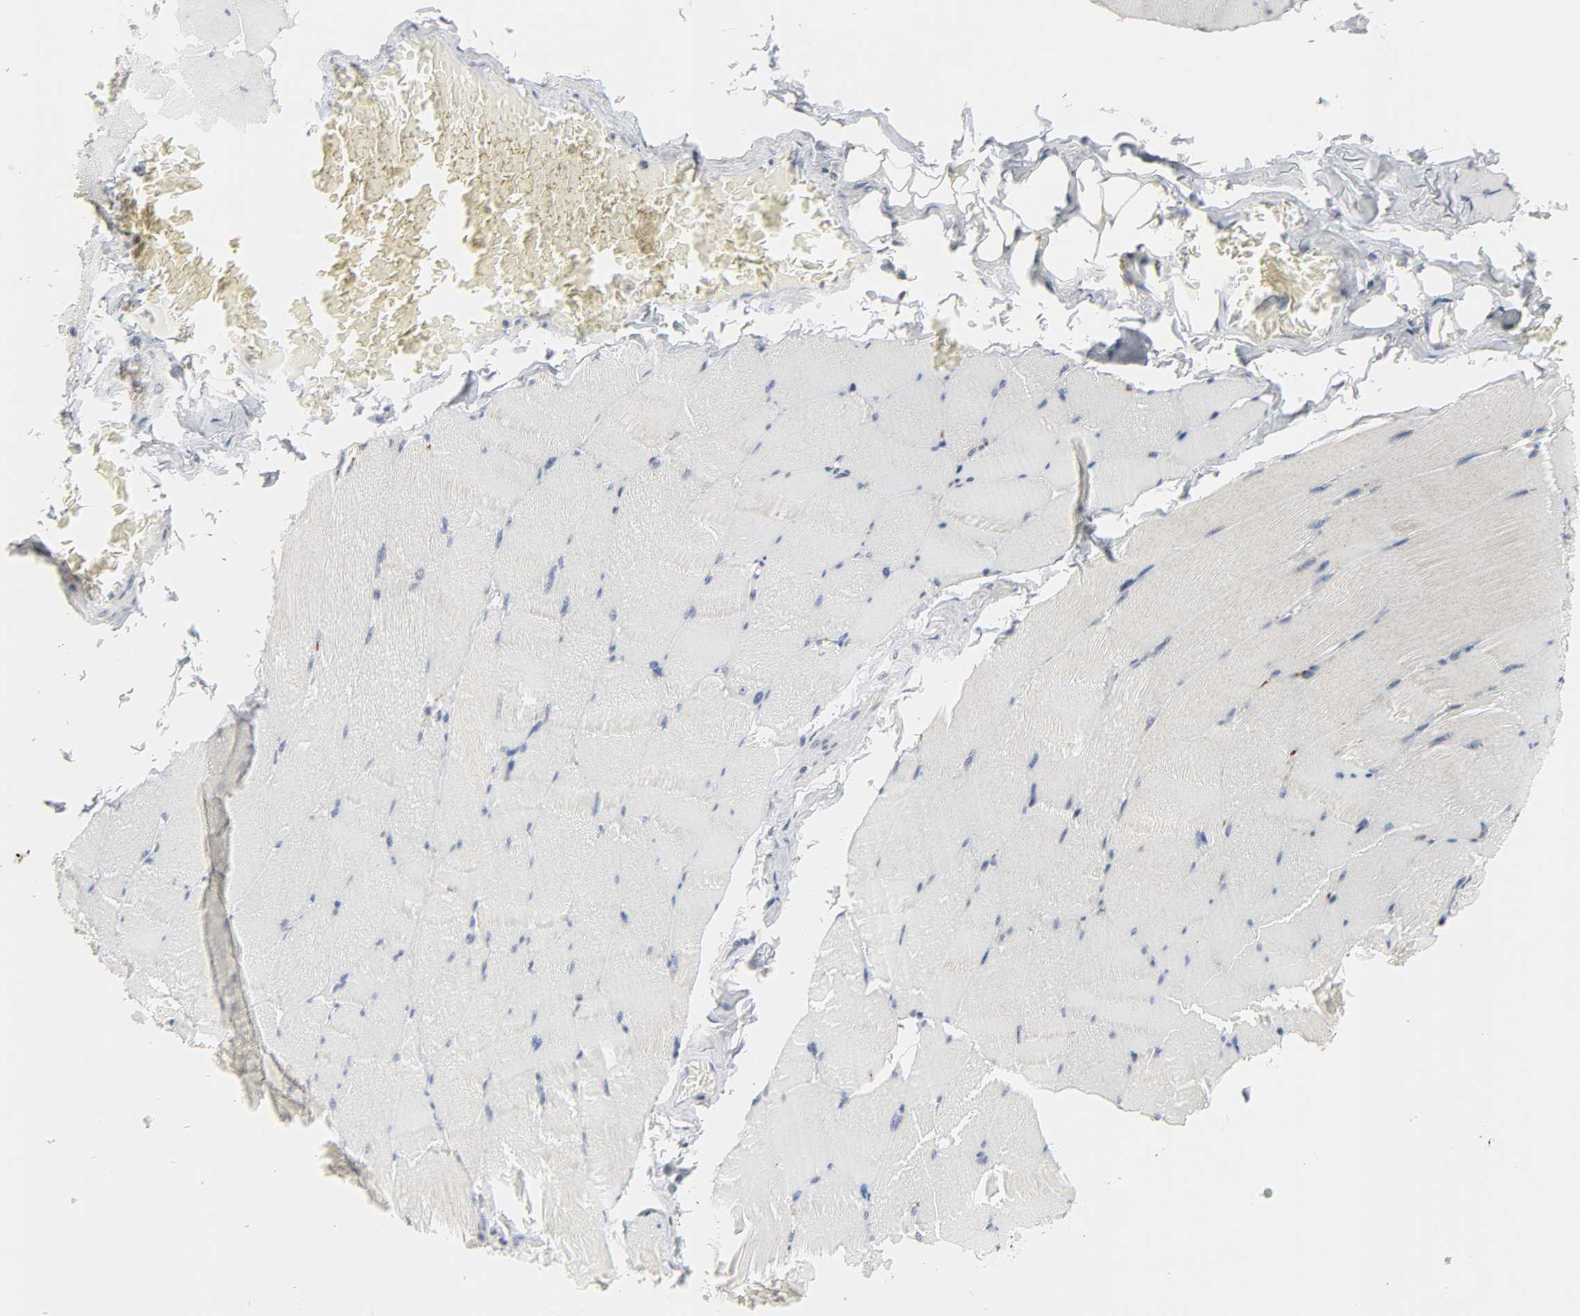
{"staining": {"intensity": "negative", "quantity": "none", "location": "none"}, "tissue": "skeletal muscle", "cell_type": "Myocytes", "image_type": "normal", "snomed": [{"axis": "morphology", "description": "Normal tissue, NOS"}, {"axis": "topography", "description": "Skeletal muscle"}], "caption": "Myocytes show no significant staining in normal skeletal muscle. The staining is performed using DAB (3,3'-diaminobenzidine) brown chromogen with nuclei counter-stained in using hematoxylin.", "gene": "CLIP1", "patient": {"sex": "male", "age": 62}}